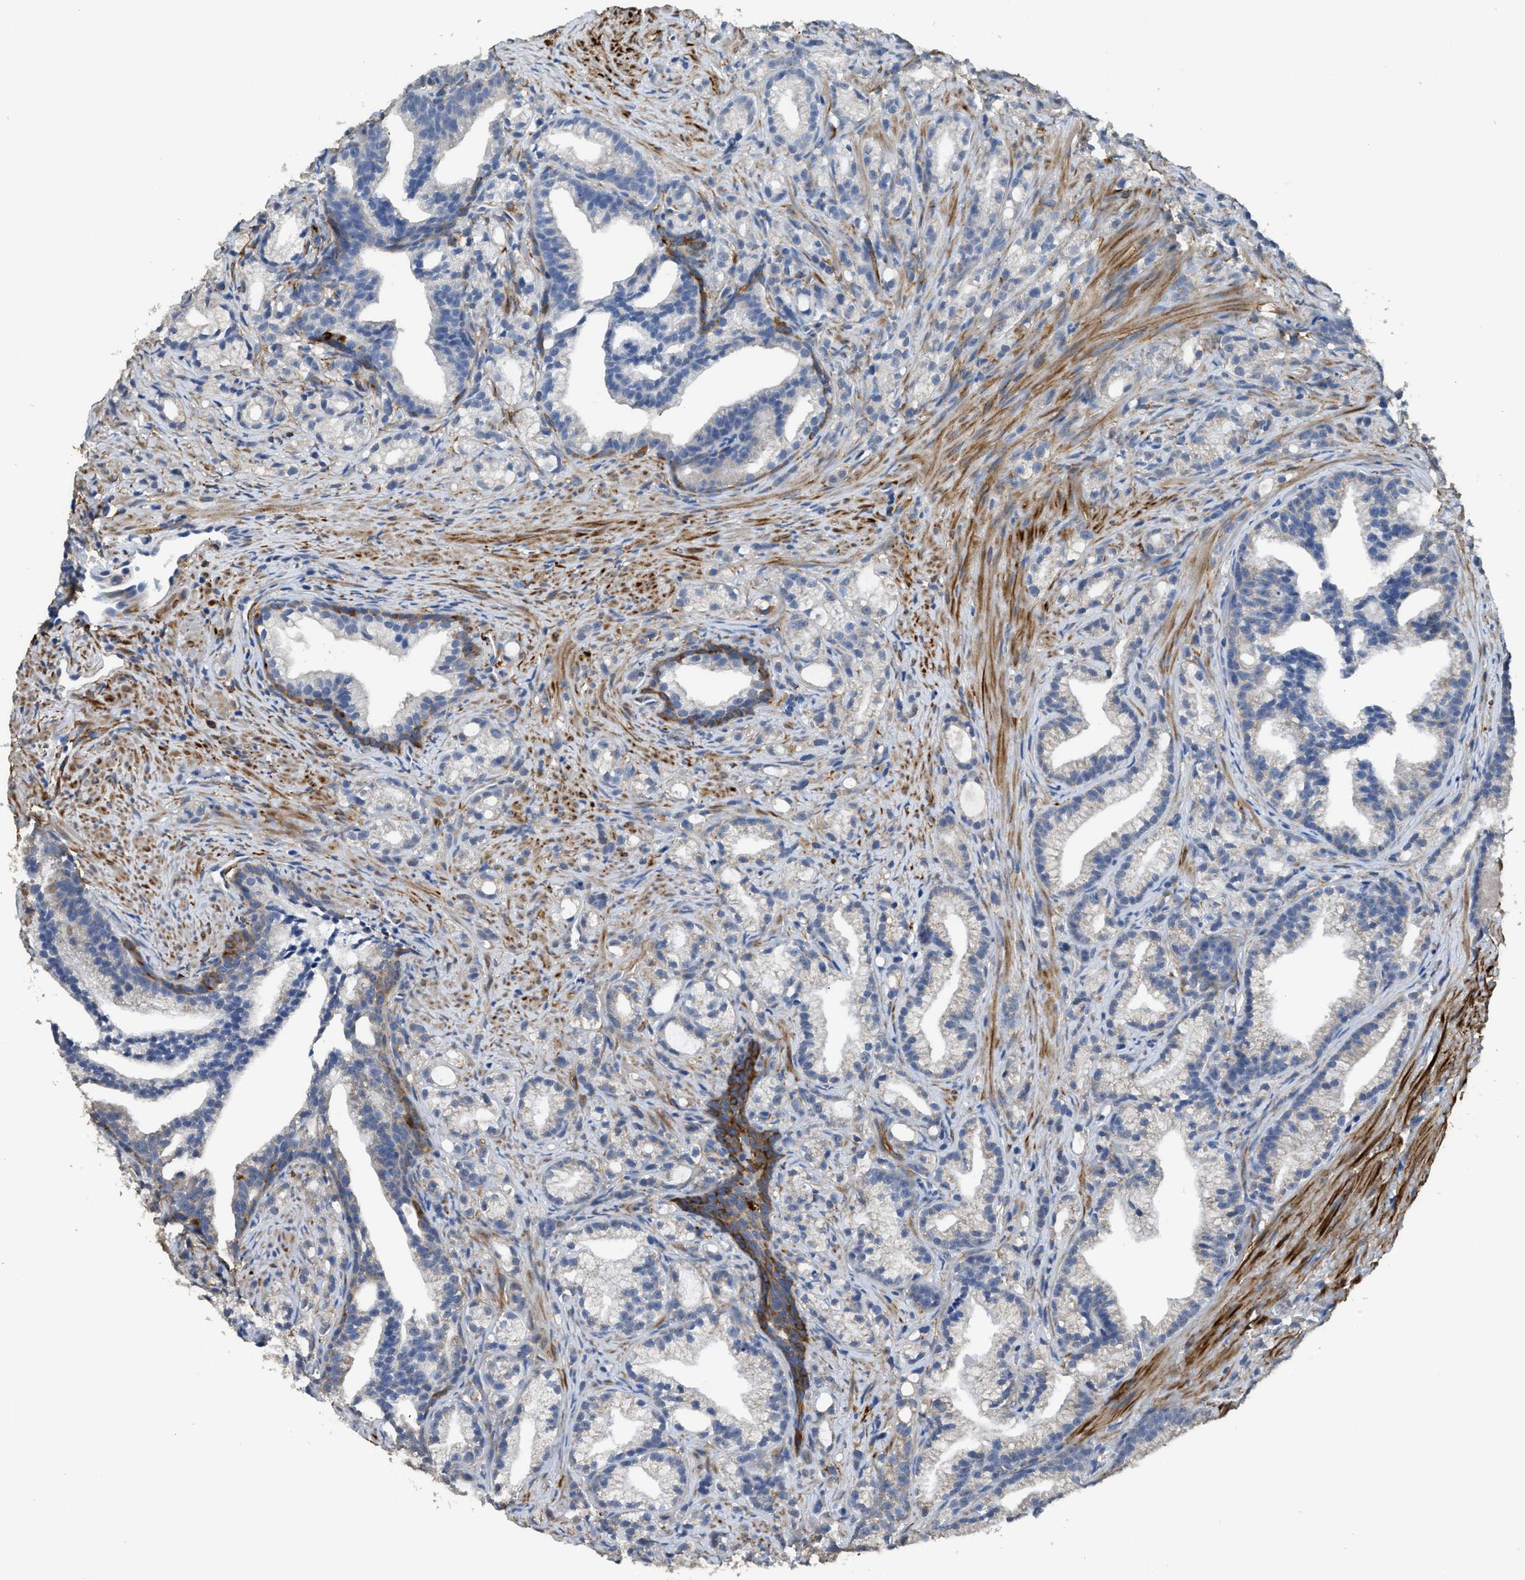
{"staining": {"intensity": "negative", "quantity": "none", "location": "none"}, "tissue": "prostate cancer", "cell_type": "Tumor cells", "image_type": "cancer", "snomed": [{"axis": "morphology", "description": "Adenocarcinoma, Low grade"}, {"axis": "topography", "description": "Prostate"}], "caption": "Protein analysis of prostate cancer reveals no significant expression in tumor cells.", "gene": "ZSWIM5", "patient": {"sex": "male", "age": 89}}